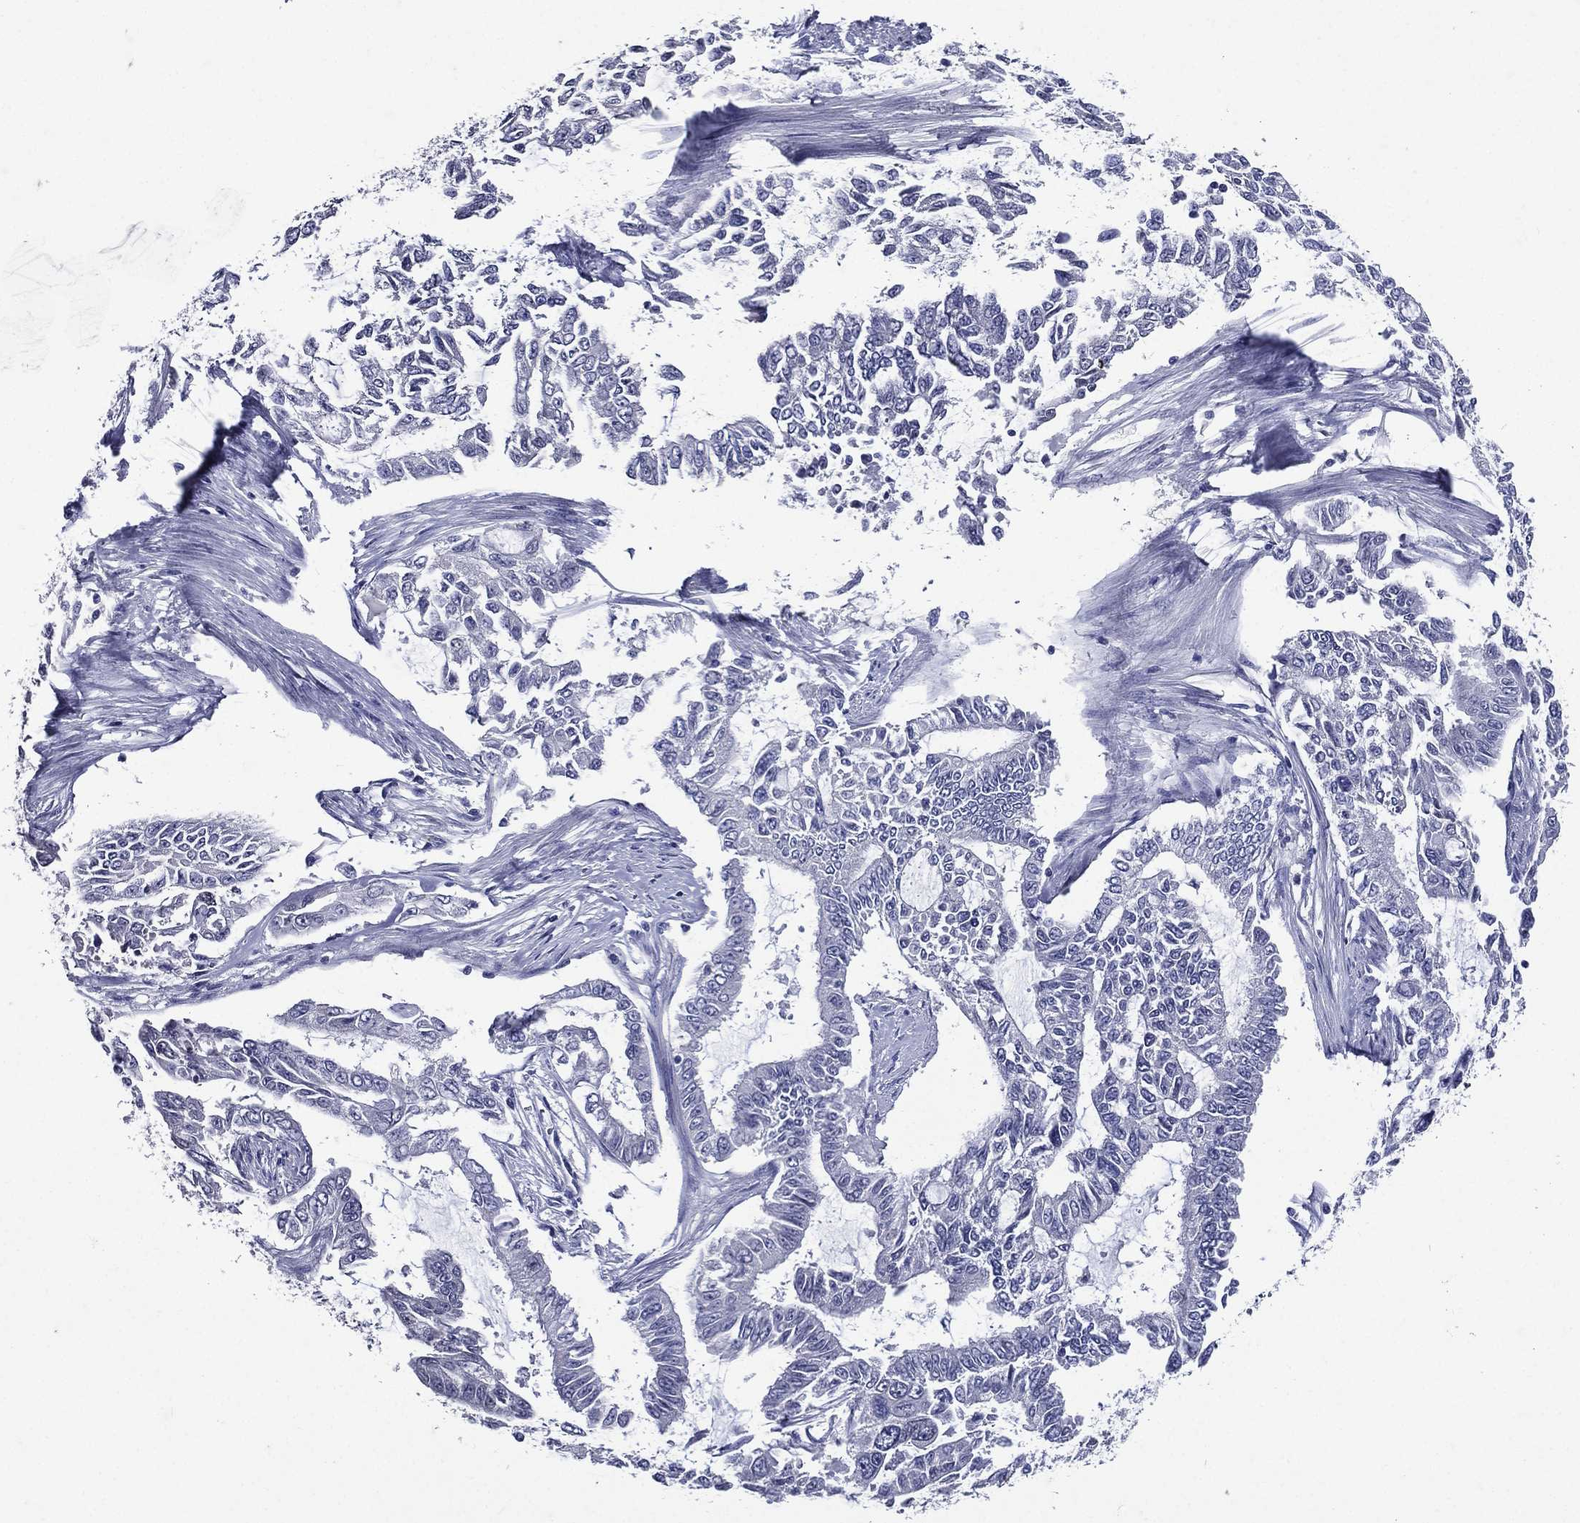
{"staining": {"intensity": "negative", "quantity": "none", "location": "none"}, "tissue": "endometrial cancer", "cell_type": "Tumor cells", "image_type": "cancer", "snomed": [{"axis": "morphology", "description": "Adenocarcinoma, NOS"}, {"axis": "topography", "description": "Uterus"}], "caption": "A high-resolution micrograph shows immunohistochemistry staining of endometrial cancer, which displays no significant staining in tumor cells.", "gene": "TGM1", "patient": {"sex": "female", "age": 59}}